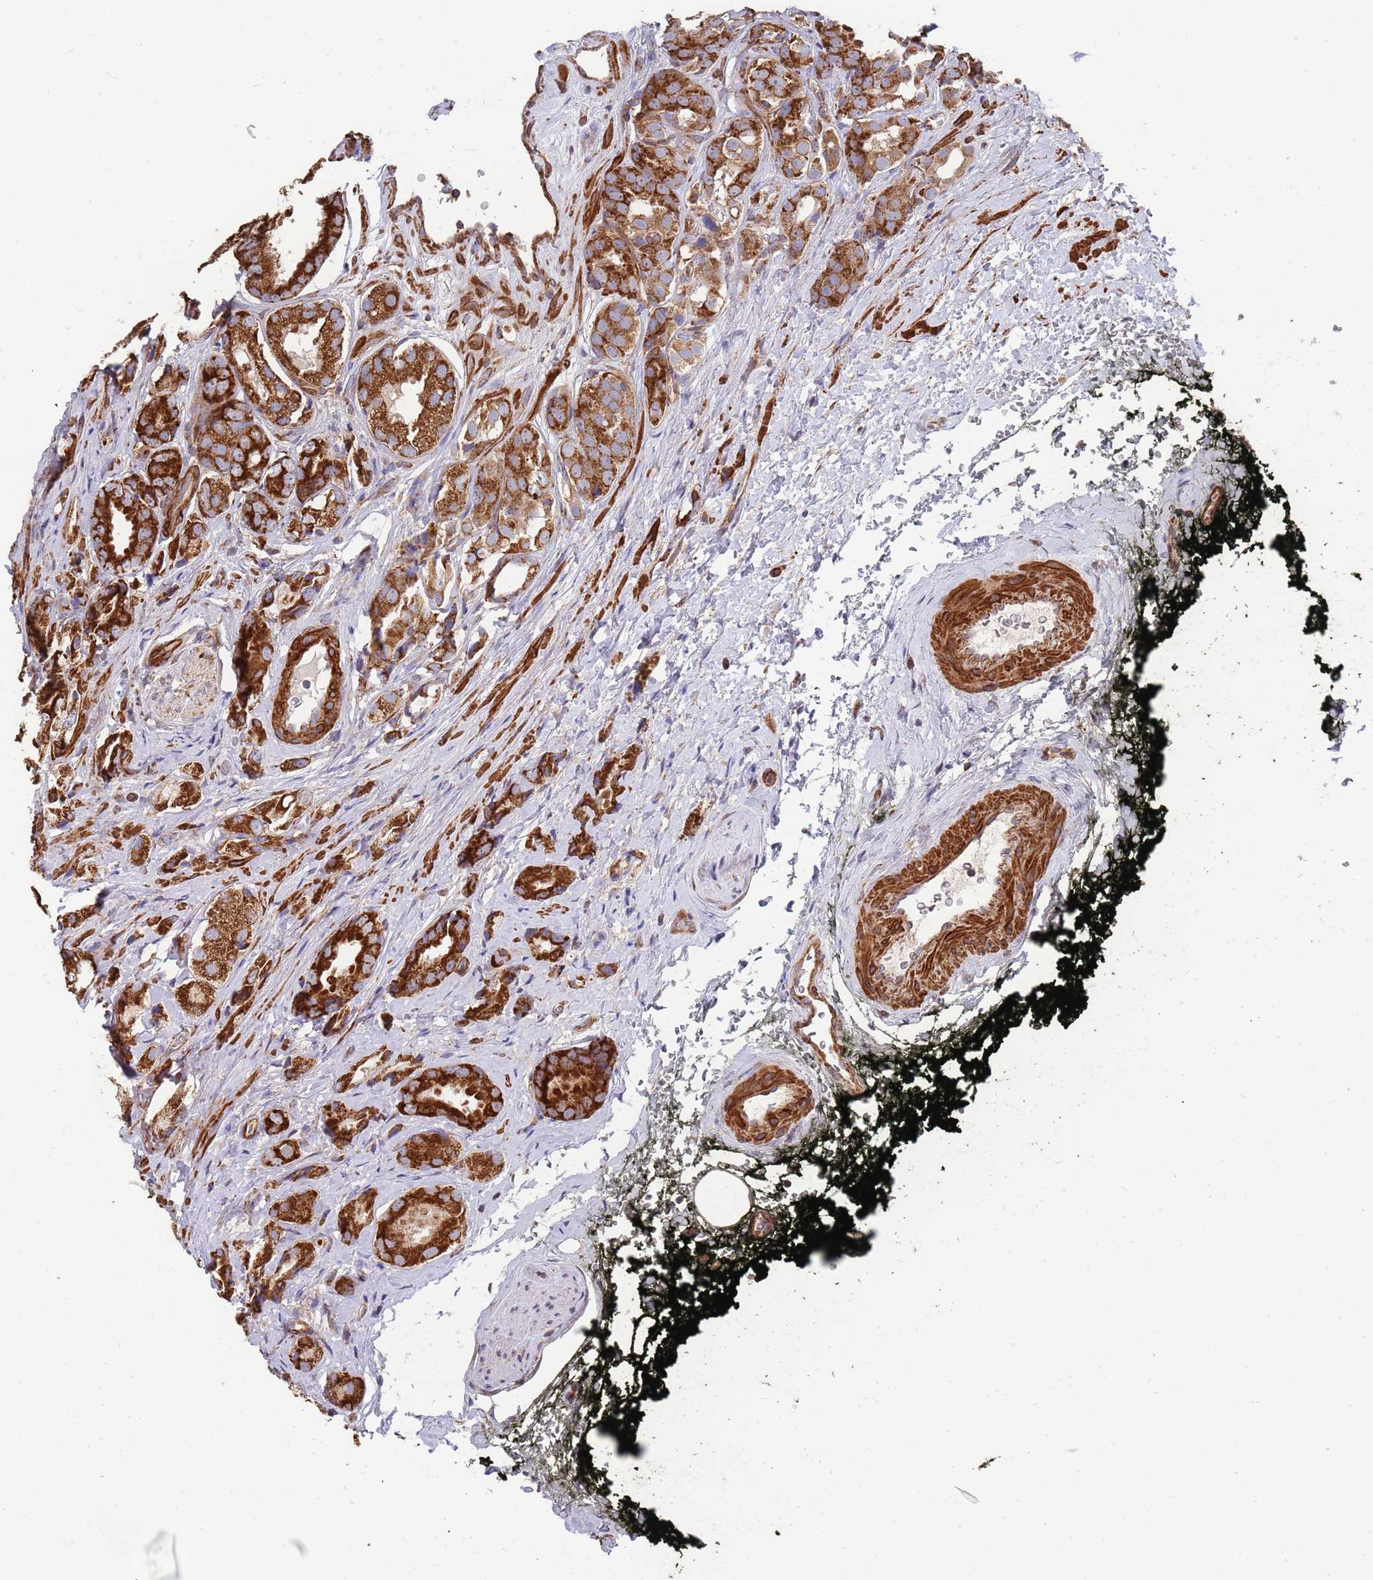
{"staining": {"intensity": "strong", "quantity": ">75%", "location": "cytoplasmic/membranous"}, "tissue": "prostate cancer", "cell_type": "Tumor cells", "image_type": "cancer", "snomed": [{"axis": "morphology", "description": "Adenocarcinoma, High grade"}, {"axis": "topography", "description": "Prostate"}], "caption": "A brown stain shows strong cytoplasmic/membranous staining of a protein in human prostate cancer (adenocarcinoma (high-grade)) tumor cells. The protein is stained brown, and the nuclei are stained in blue (DAB IHC with brightfield microscopy, high magnification).", "gene": "WDFY3", "patient": {"sex": "male", "age": 71}}